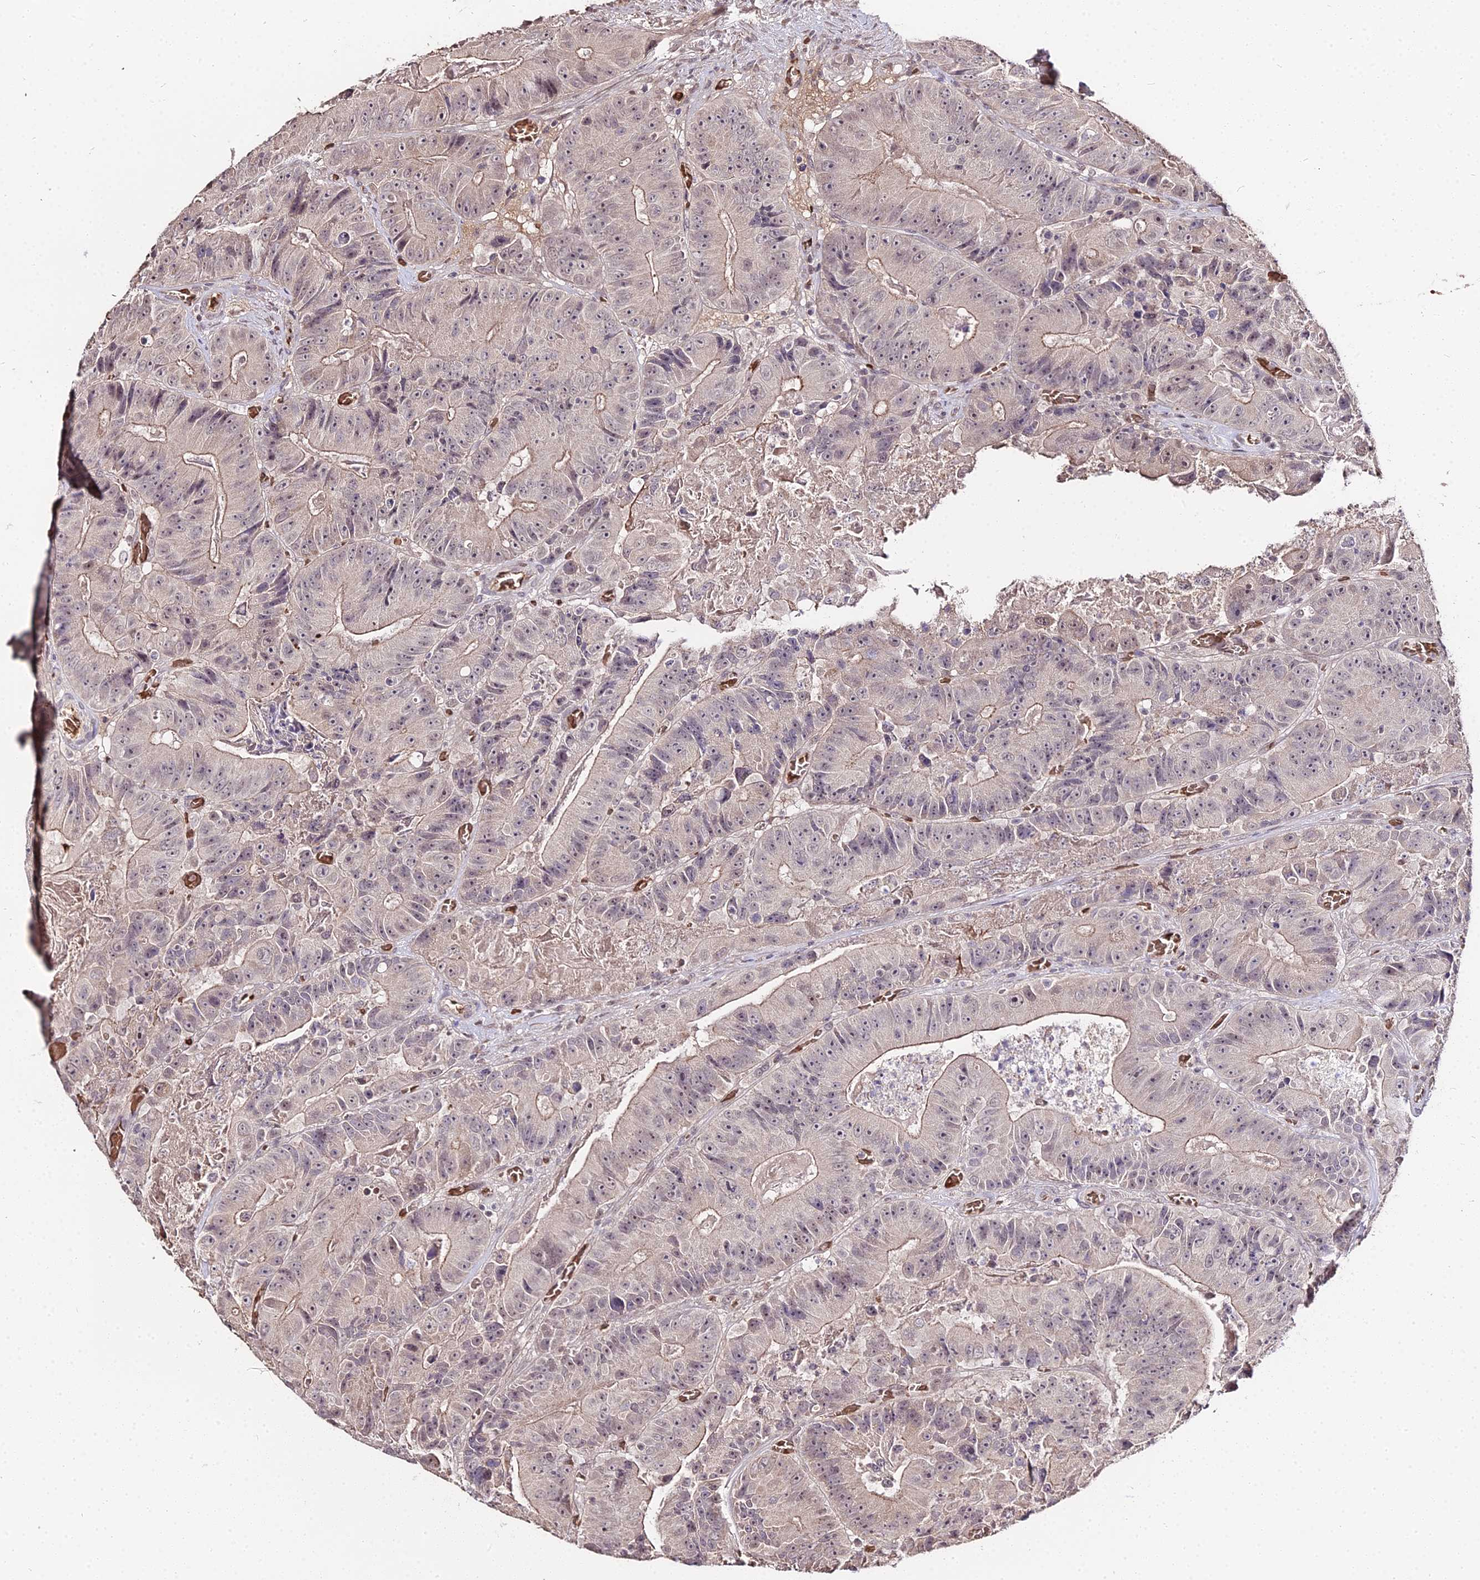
{"staining": {"intensity": "weak", "quantity": "25%-75%", "location": "cytoplasmic/membranous"}, "tissue": "colorectal cancer", "cell_type": "Tumor cells", "image_type": "cancer", "snomed": [{"axis": "morphology", "description": "Adenocarcinoma, NOS"}, {"axis": "topography", "description": "Colon"}], "caption": "Protein staining by immunohistochemistry demonstrates weak cytoplasmic/membranous staining in about 25%-75% of tumor cells in colorectal cancer (adenocarcinoma).", "gene": "ZDBF2", "patient": {"sex": "female", "age": 86}}